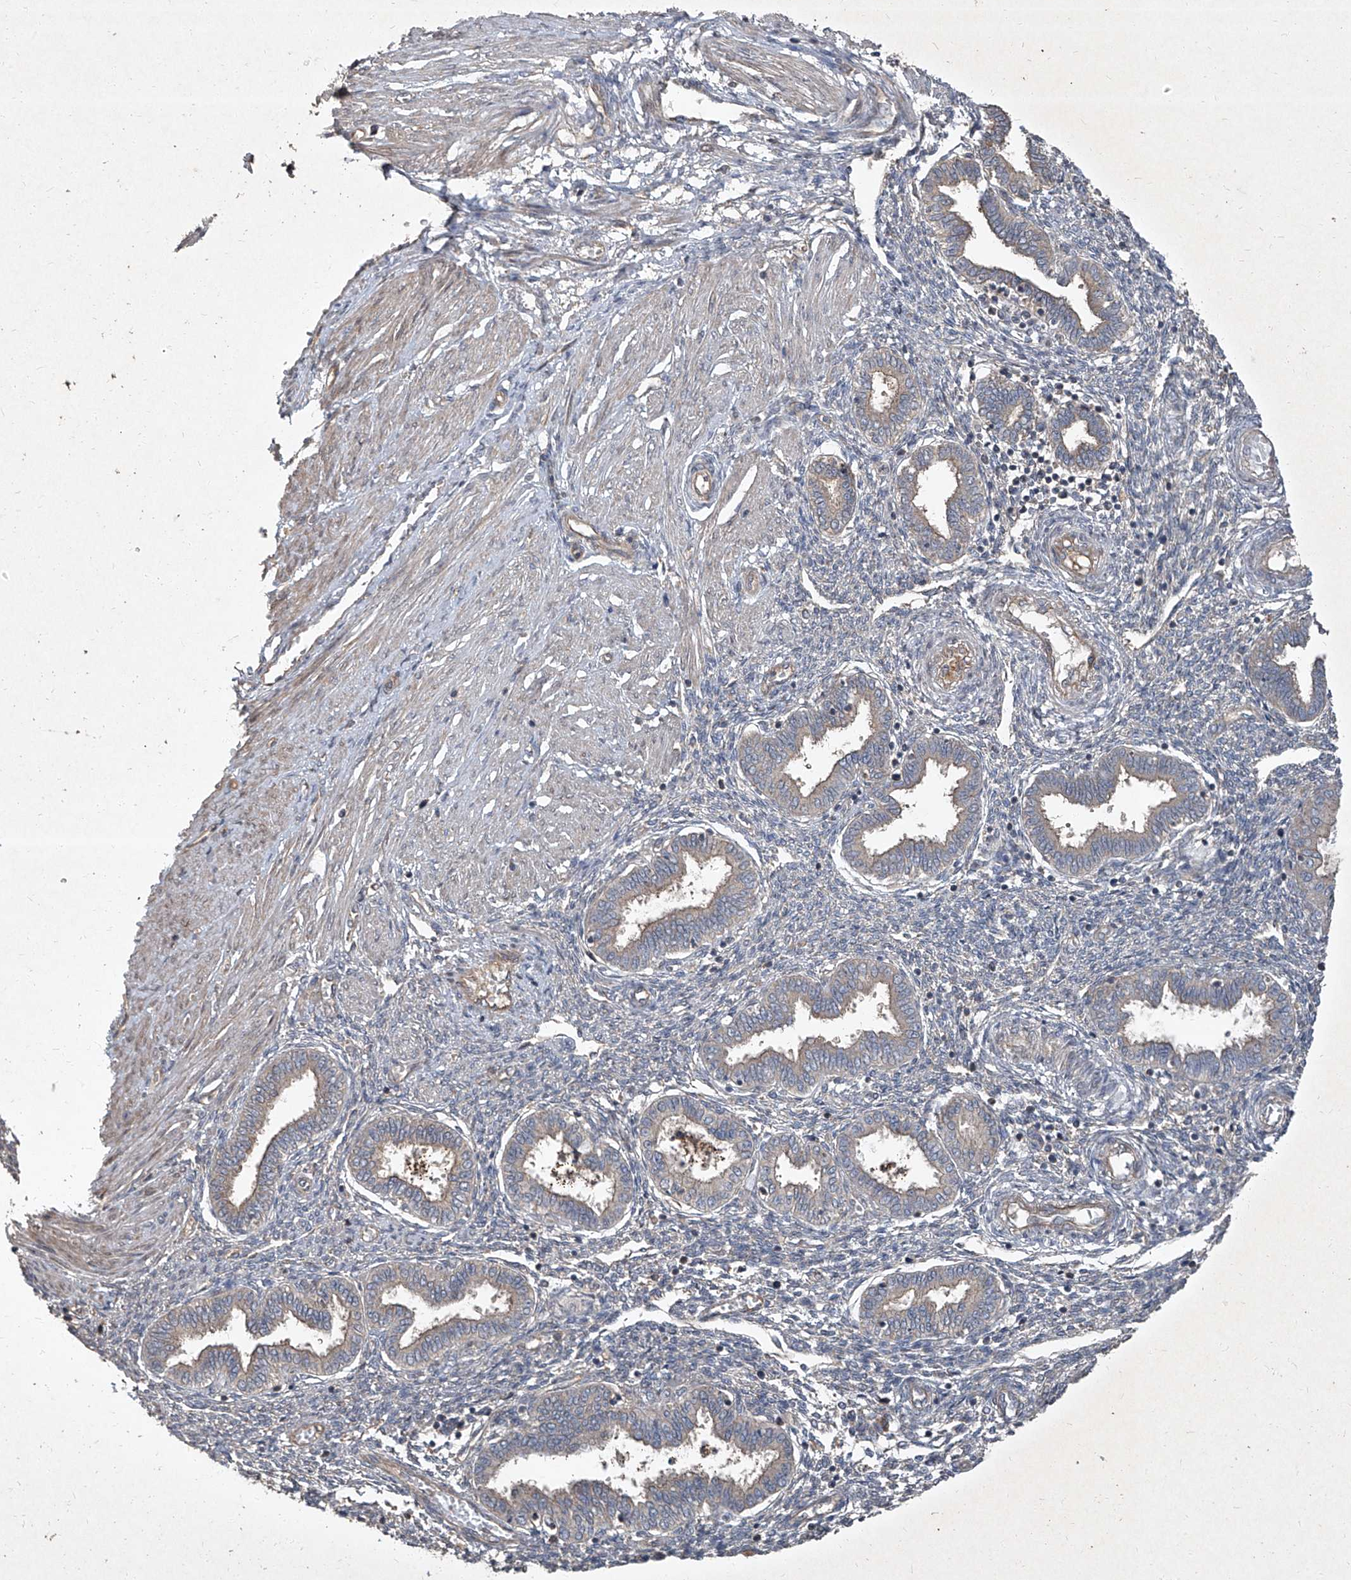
{"staining": {"intensity": "negative", "quantity": "none", "location": "none"}, "tissue": "endometrium", "cell_type": "Cells in endometrial stroma", "image_type": "normal", "snomed": [{"axis": "morphology", "description": "Normal tissue, NOS"}, {"axis": "topography", "description": "Endometrium"}], "caption": "DAB immunohistochemical staining of benign human endometrium displays no significant expression in cells in endometrial stroma. (Stains: DAB immunohistochemistry (IHC) with hematoxylin counter stain, Microscopy: brightfield microscopy at high magnification).", "gene": "CCN1", "patient": {"sex": "female", "age": 33}}